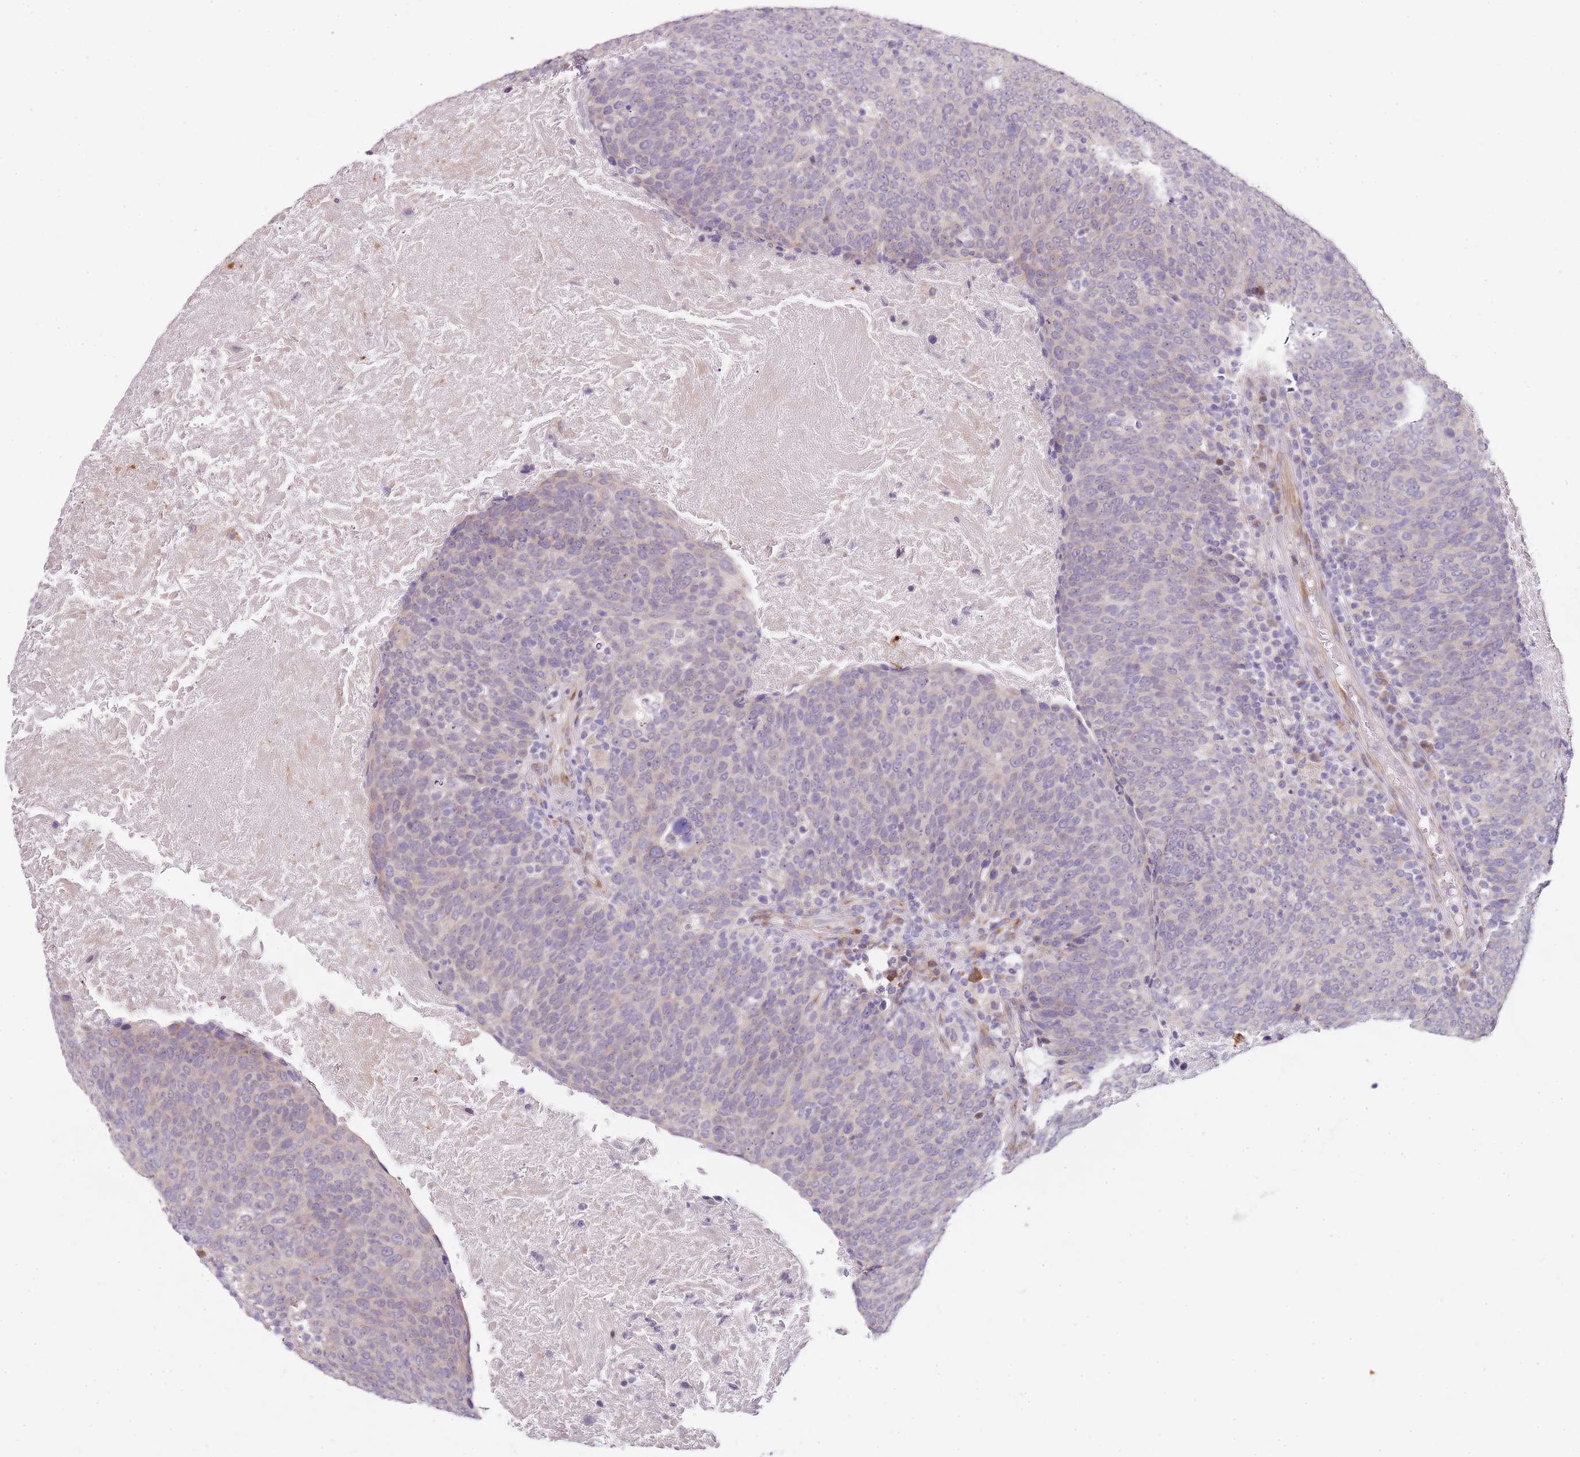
{"staining": {"intensity": "negative", "quantity": "none", "location": "none"}, "tissue": "head and neck cancer", "cell_type": "Tumor cells", "image_type": "cancer", "snomed": [{"axis": "morphology", "description": "Squamous cell carcinoma, NOS"}, {"axis": "morphology", "description": "Squamous cell carcinoma, metastatic, NOS"}, {"axis": "topography", "description": "Lymph node"}, {"axis": "topography", "description": "Head-Neck"}], "caption": "Tumor cells show no significant protein staining in head and neck cancer (squamous cell carcinoma).", "gene": "TBC1D9", "patient": {"sex": "male", "age": 62}}